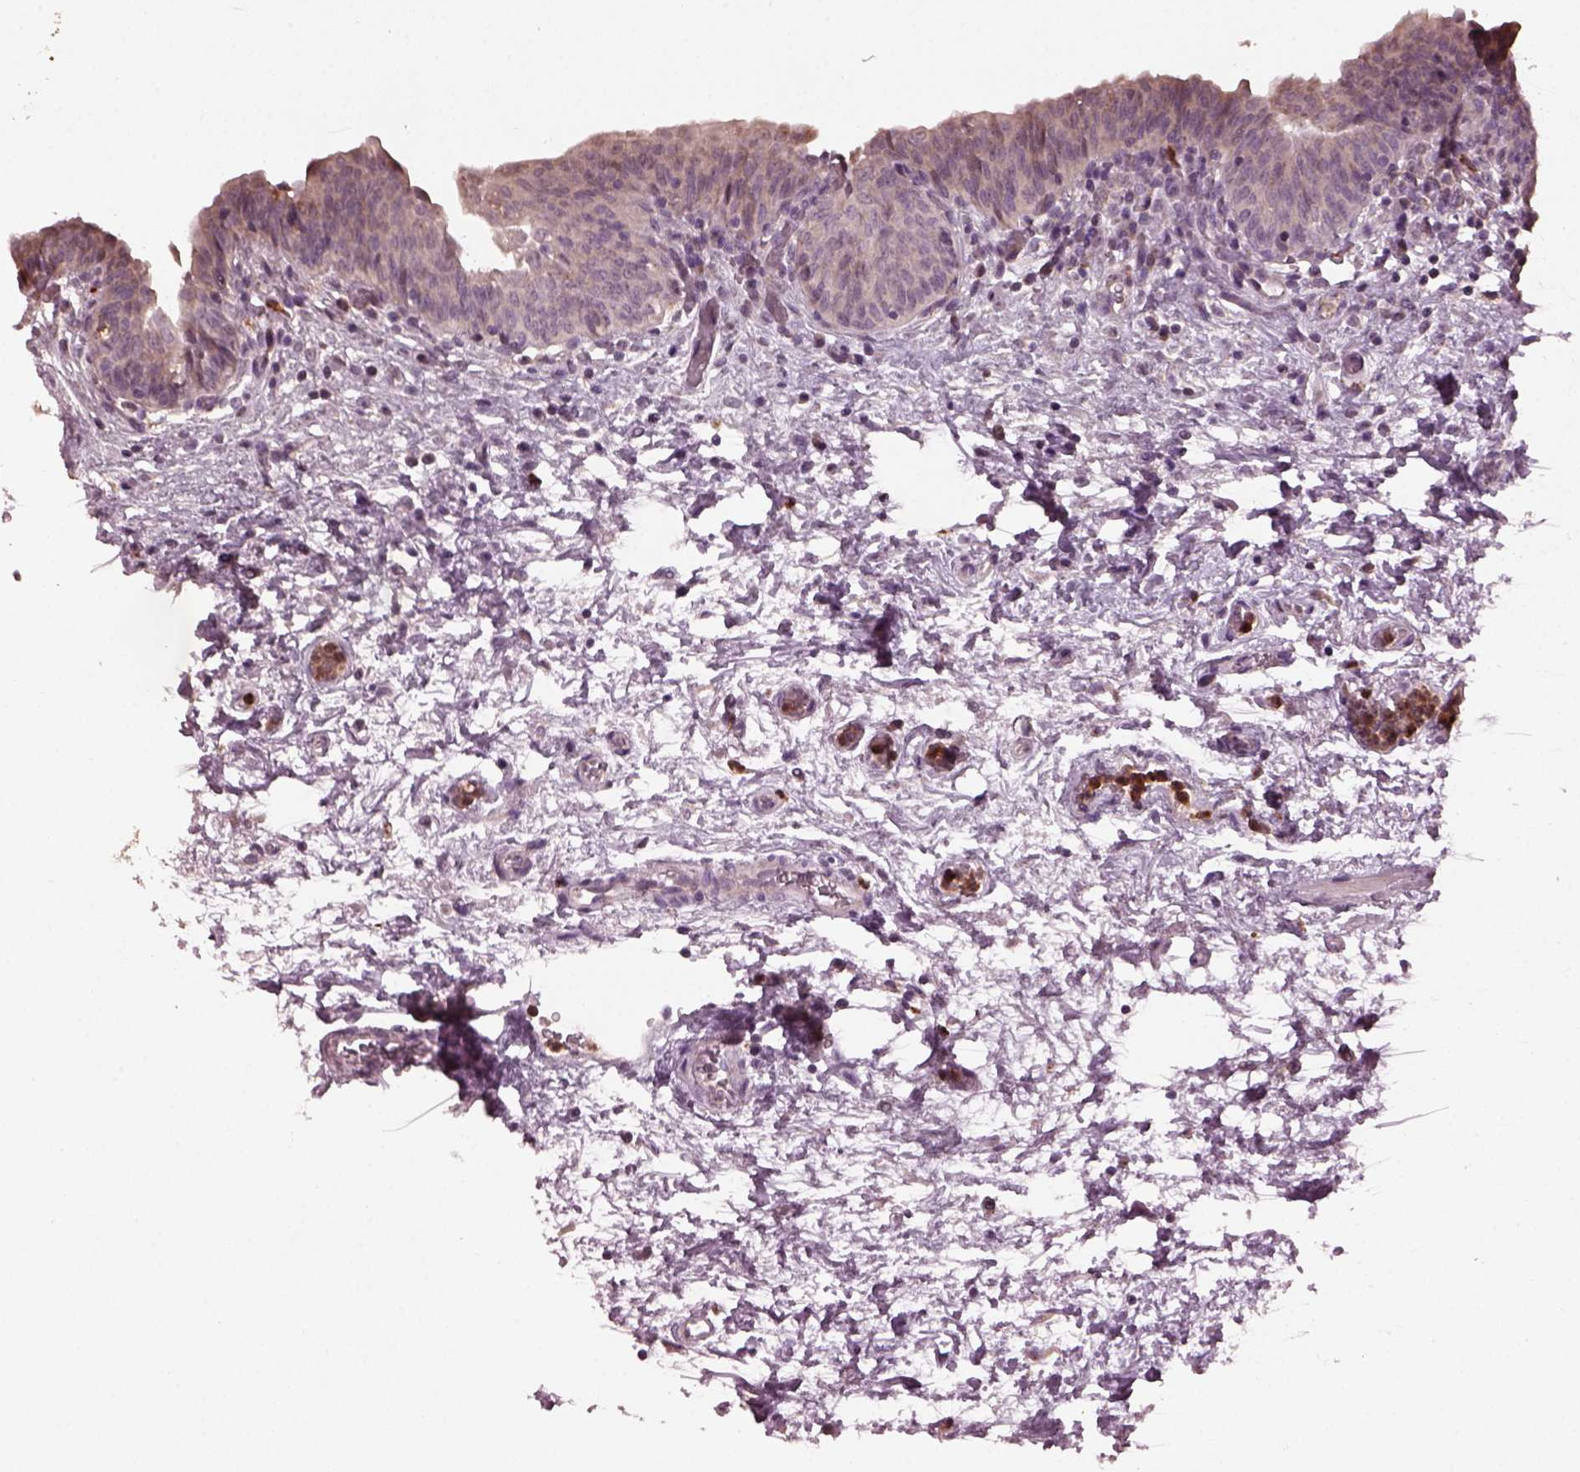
{"staining": {"intensity": "weak", "quantity": "<25%", "location": "cytoplasmic/membranous"}, "tissue": "urinary bladder", "cell_type": "Urothelial cells", "image_type": "normal", "snomed": [{"axis": "morphology", "description": "Normal tissue, NOS"}, {"axis": "topography", "description": "Urinary bladder"}], "caption": "Image shows no significant protein staining in urothelial cells of benign urinary bladder. The staining is performed using DAB brown chromogen with nuclei counter-stained in using hematoxylin.", "gene": "RUFY3", "patient": {"sex": "male", "age": 69}}